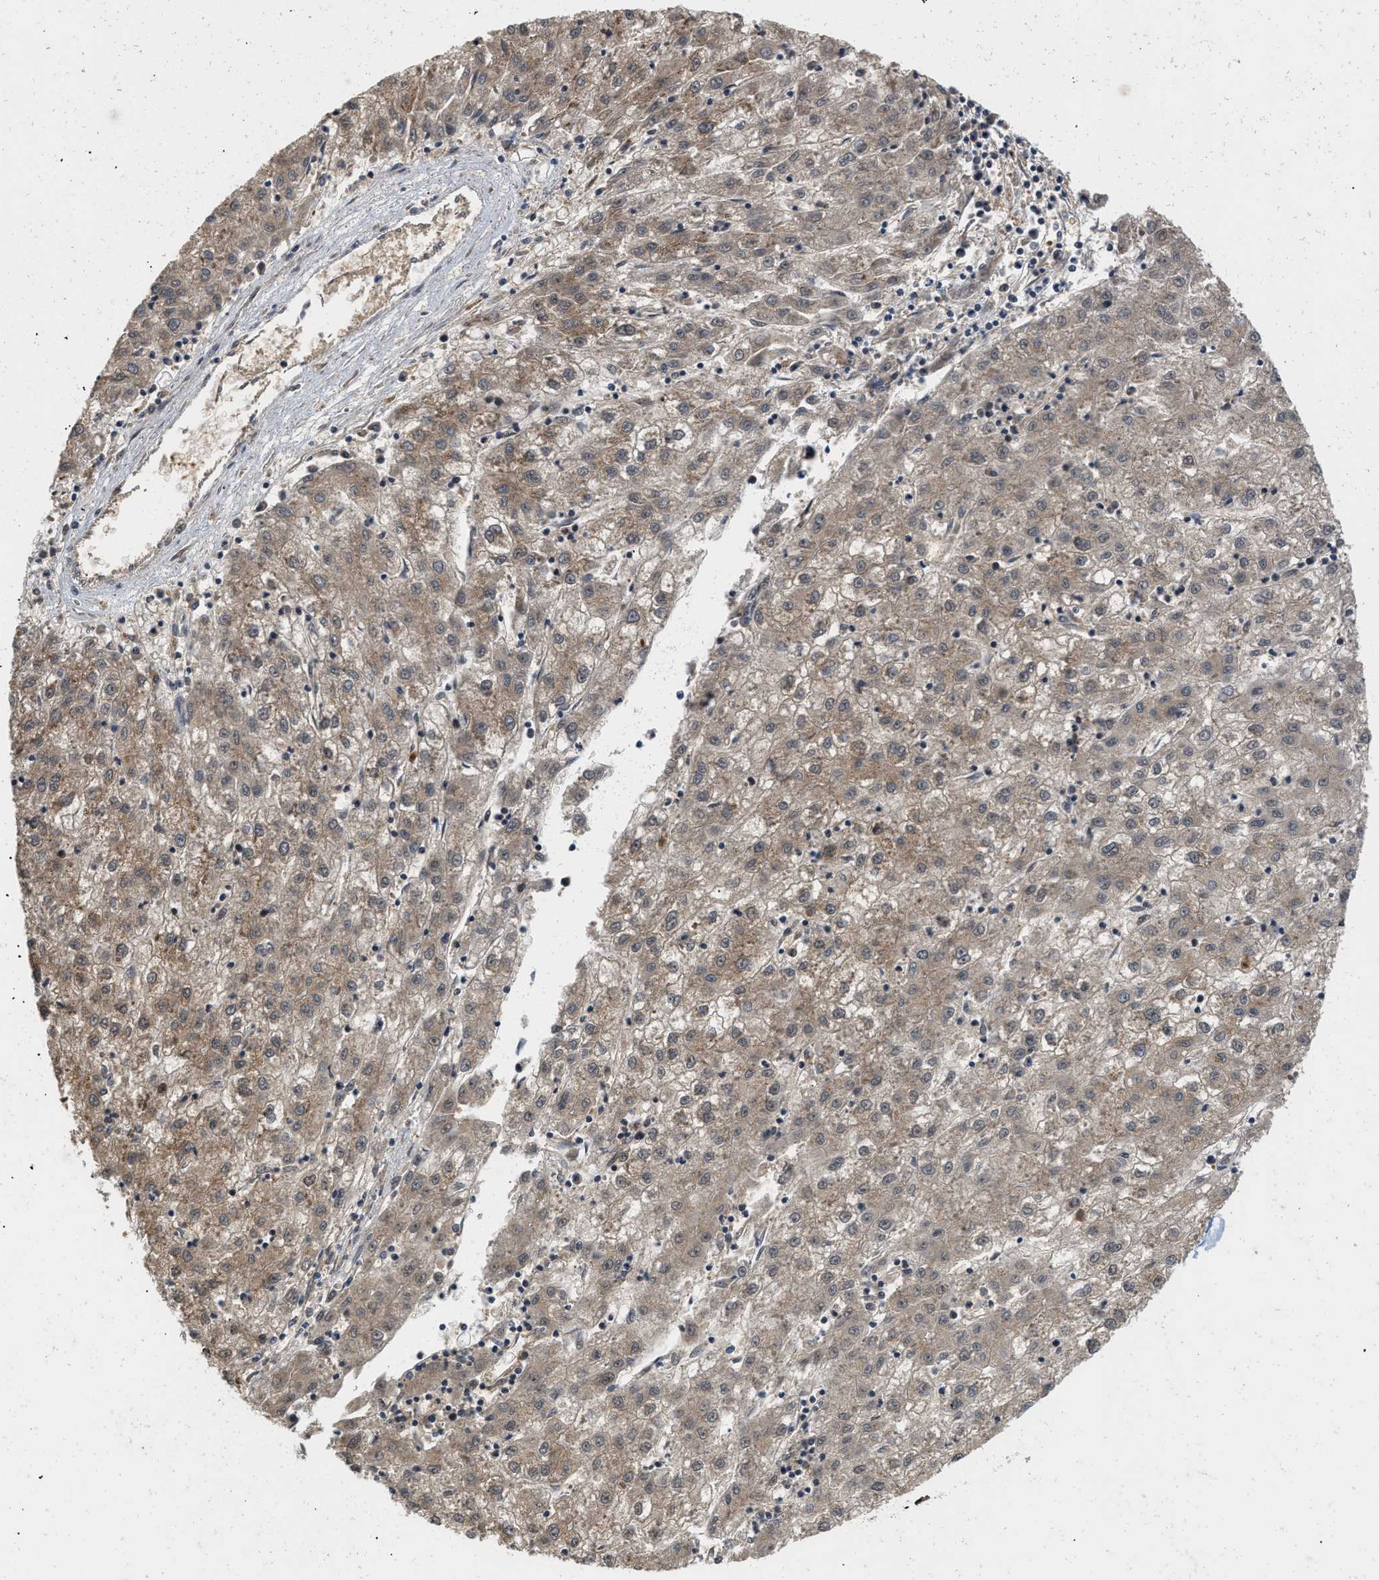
{"staining": {"intensity": "moderate", "quantity": "25%-75%", "location": "cytoplasmic/membranous,nuclear"}, "tissue": "liver cancer", "cell_type": "Tumor cells", "image_type": "cancer", "snomed": [{"axis": "morphology", "description": "Carcinoma, Hepatocellular, NOS"}, {"axis": "topography", "description": "Liver"}], "caption": "The micrograph demonstrates a brown stain indicating the presence of a protein in the cytoplasmic/membranous and nuclear of tumor cells in hepatocellular carcinoma (liver).", "gene": "ANKRD11", "patient": {"sex": "male", "age": 72}}